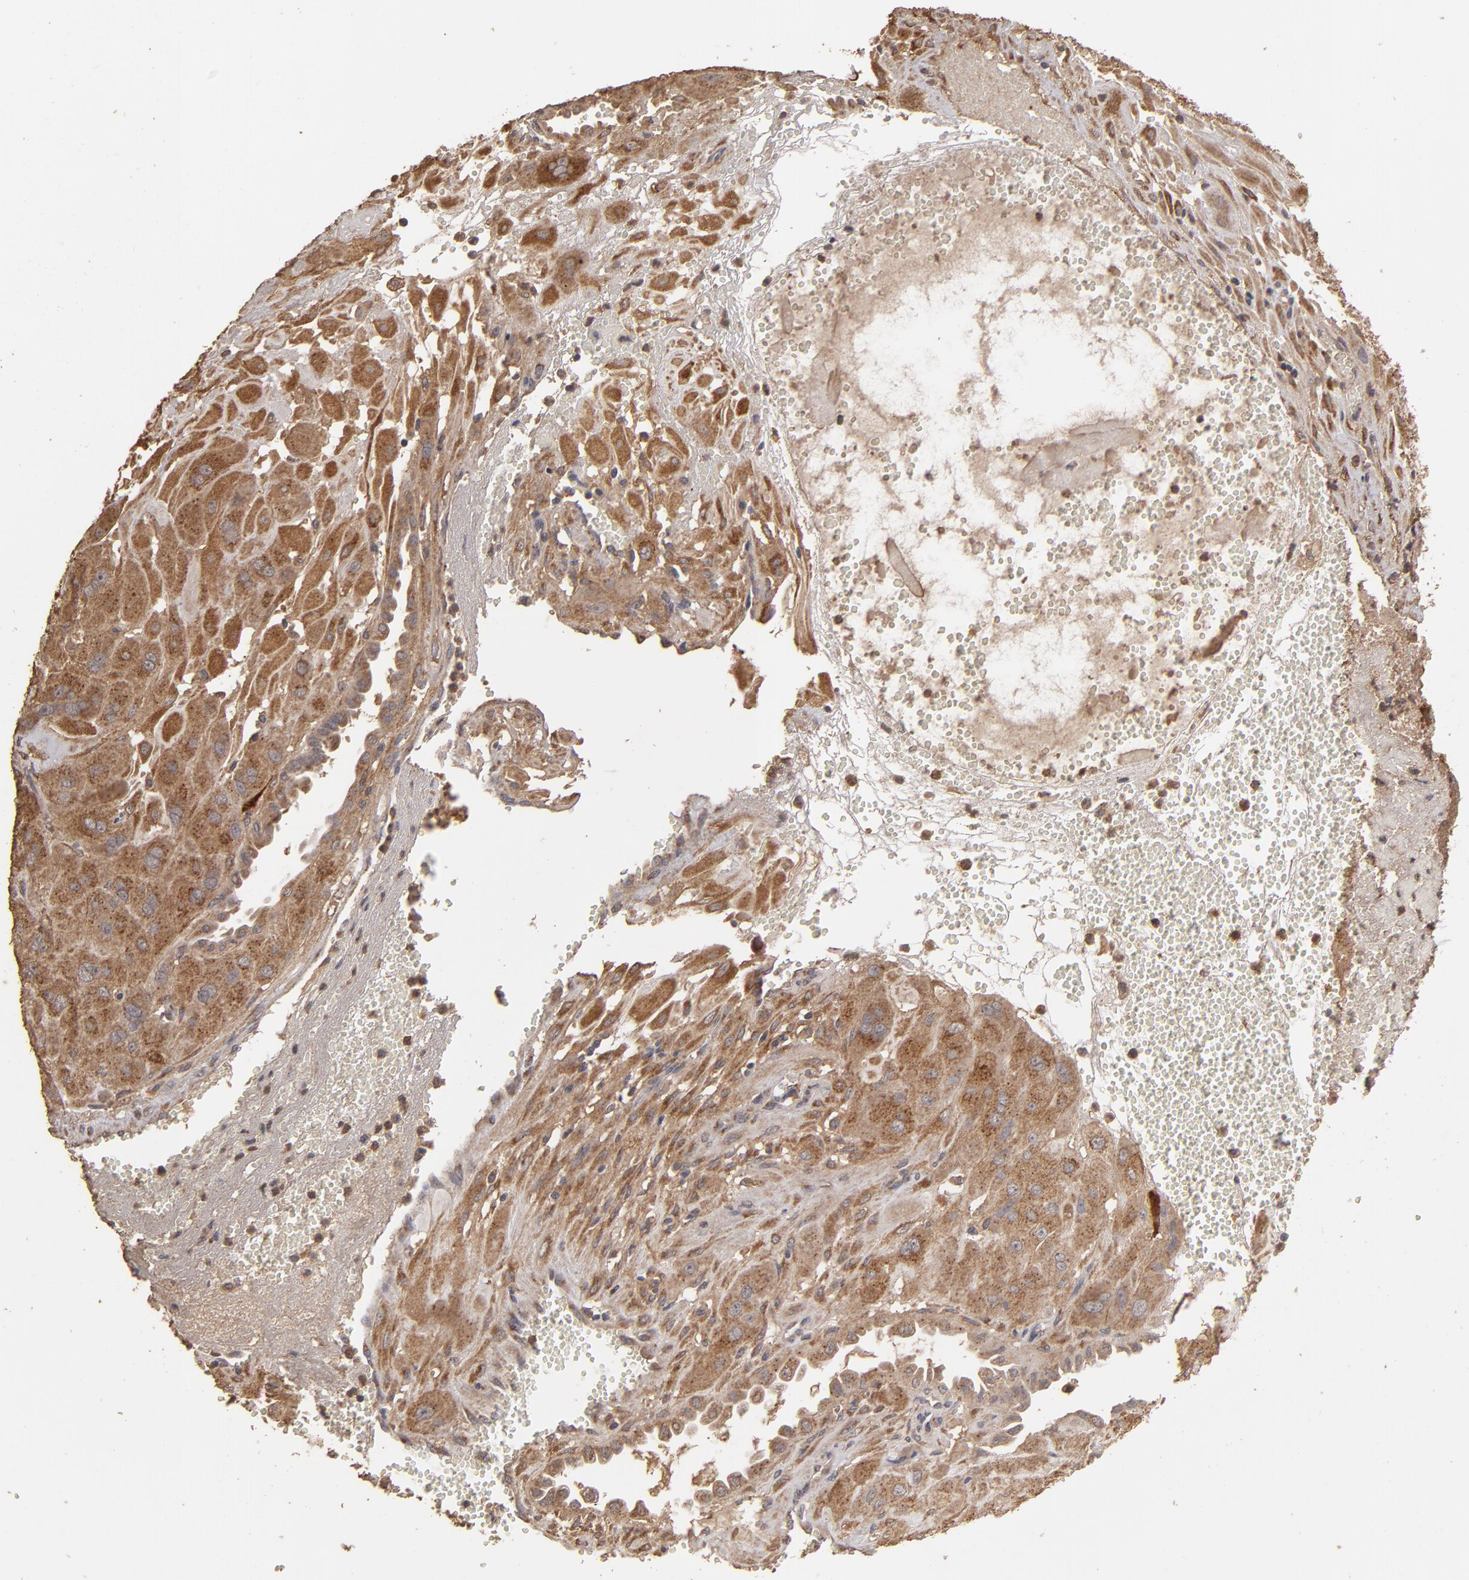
{"staining": {"intensity": "moderate", "quantity": ">75%", "location": "cytoplasmic/membranous"}, "tissue": "cervical cancer", "cell_type": "Tumor cells", "image_type": "cancer", "snomed": [{"axis": "morphology", "description": "Squamous cell carcinoma, NOS"}, {"axis": "topography", "description": "Cervix"}], "caption": "High-power microscopy captured an immunohistochemistry (IHC) image of cervical squamous cell carcinoma, revealing moderate cytoplasmic/membranous positivity in approximately >75% of tumor cells.", "gene": "MMP2", "patient": {"sex": "female", "age": 34}}